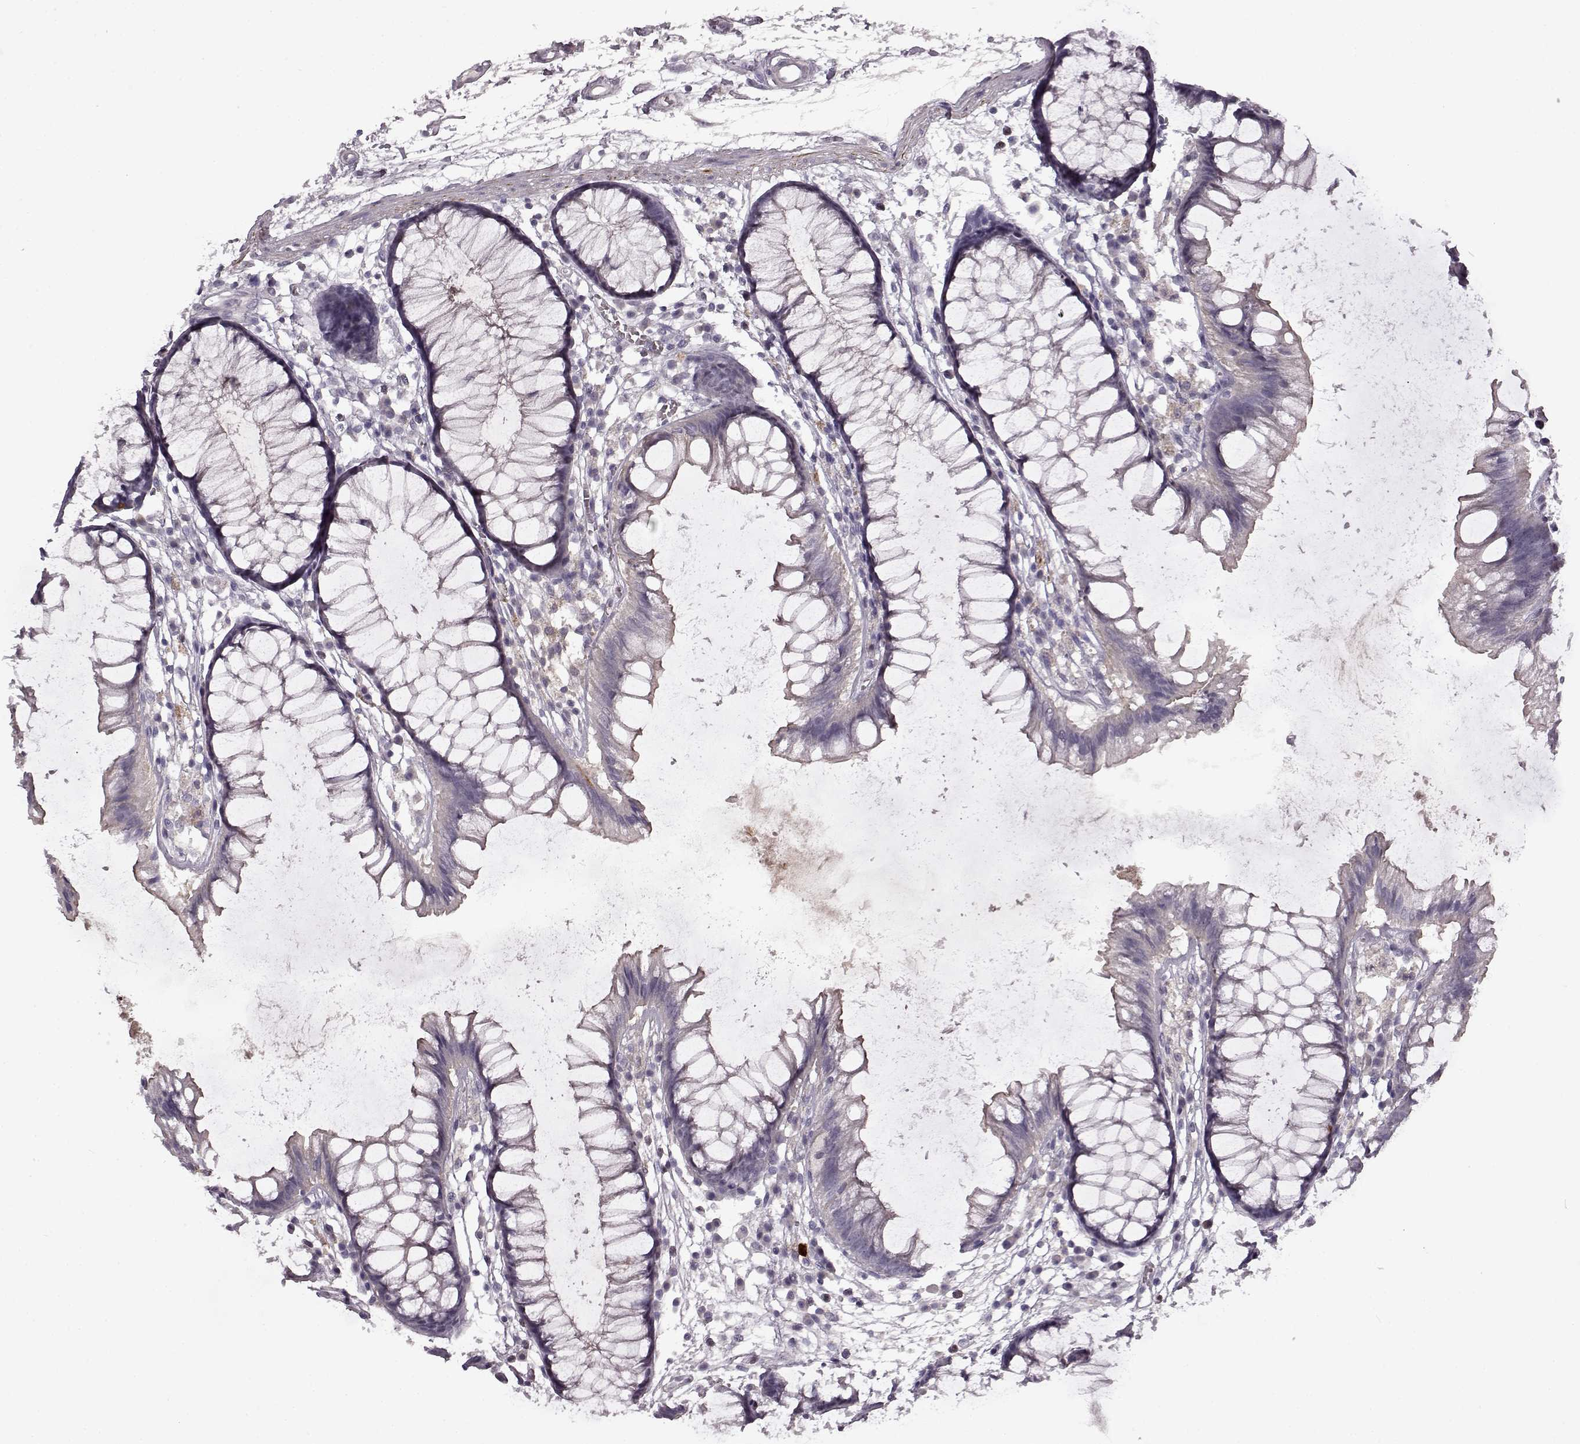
{"staining": {"intensity": "negative", "quantity": "none", "location": "none"}, "tissue": "colon", "cell_type": "Endothelial cells", "image_type": "normal", "snomed": [{"axis": "morphology", "description": "Normal tissue, NOS"}, {"axis": "morphology", "description": "Adenocarcinoma, NOS"}, {"axis": "topography", "description": "Colon"}], "caption": "High power microscopy histopathology image of an immunohistochemistry image of normal colon, revealing no significant expression in endothelial cells.", "gene": "CNGA3", "patient": {"sex": "male", "age": 65}}